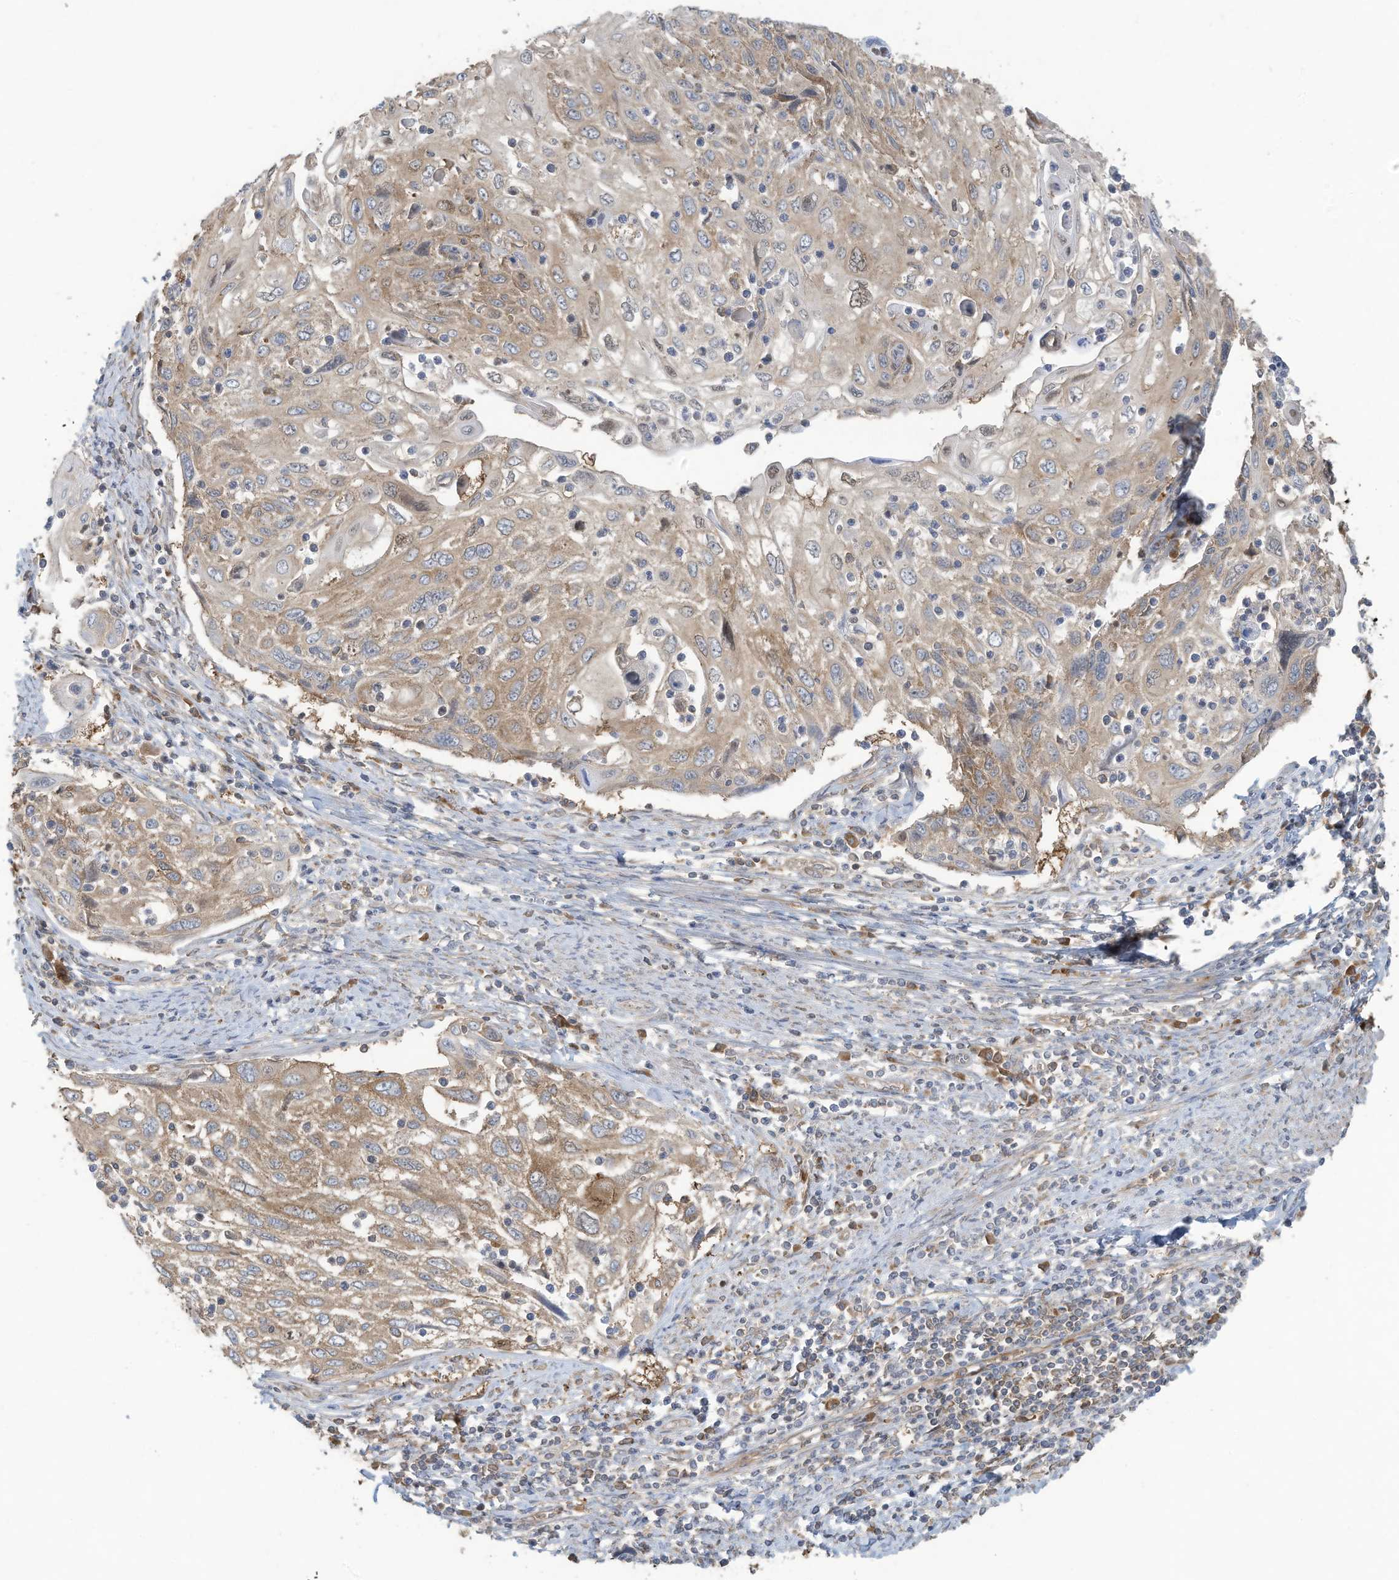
{"staining": {"intensity": "moderate", "quantity": "25%-75%", "location": "cytoplasmic/membranous"}, "tissue": "cervical cancer", "cell_type": "Tumor cells", "image_type": "cancer", "snomed": [{"axis": "morphology", "description": "Squamous cell carcinoma, NOS"}, {"axis": "topography", "description": "Cervix"}], "caption": "A high-resolution image shows immunohistochemistry staining of squamous cell carcinoma (cervical), which demonstrates moderate cytoplasmic/membranous positivity in approximately 25%-75% of tumor cells.", "gene": "OLA1", "patient": {"sex": "female", "age": 70}}